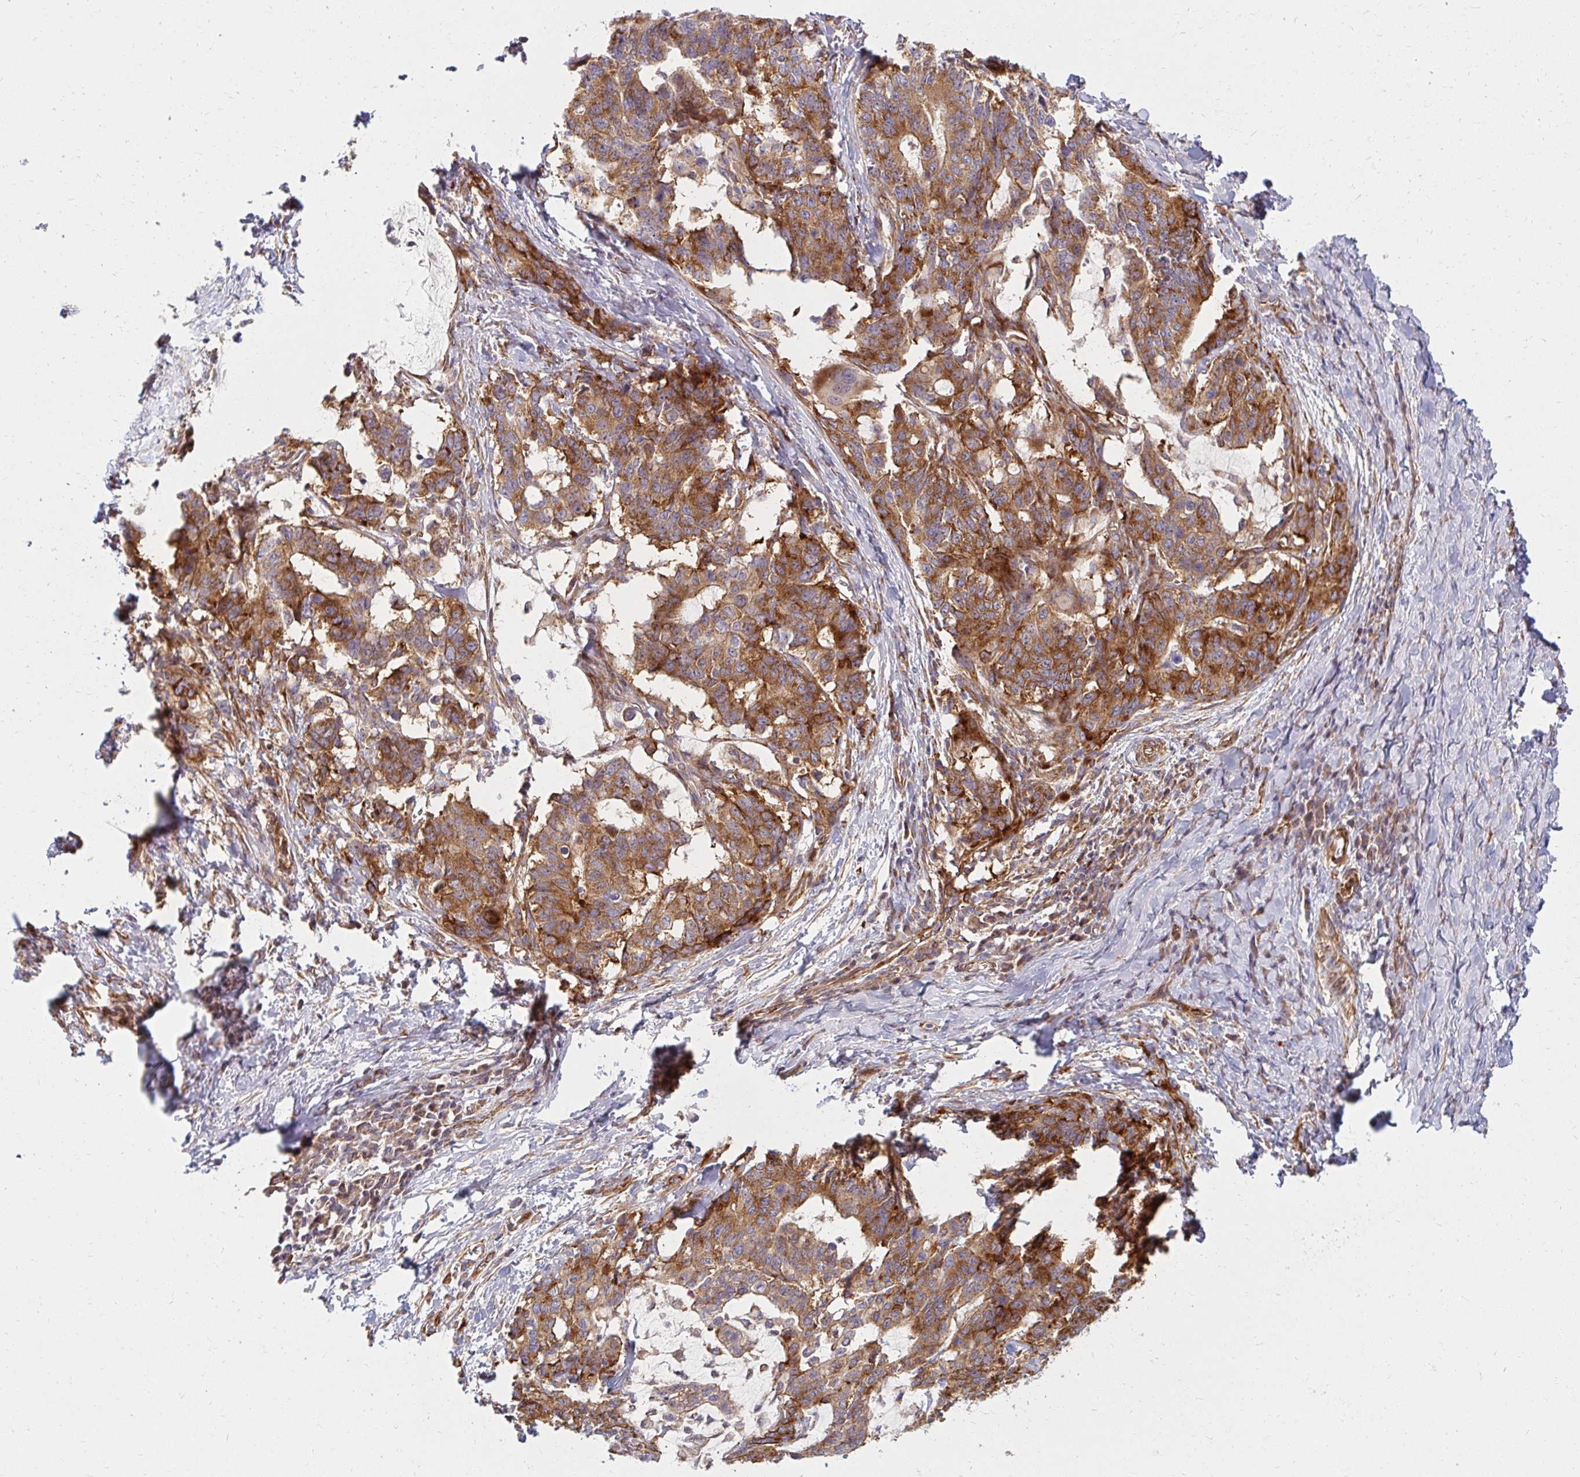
{"staining": {"intensity": "moderate", "quantity": ">75%", "location": "cytoplasmic/membranous"}, "tissue": "stomach cancer", "cell_type": "Tumor cells", "image_type": "cancer", "snomed": [{"axis": "morphology", "description": "Normal tissue, NOS"}, {"axis": "morphology", "description": "Adenocarcinoma, NOS"}, {"axis": "topography", "description": "Stomach"}], "caption": "Tumor cells exhibit moderate cytoplasmic/membranous expression in approximately >75% of cells in stomach adenocarcinoma. (brown staining indicates protein expression, while blue staining denotes nuclei).", "gene": "BTF3", "patient": {"sex": "female", "age": 64}}